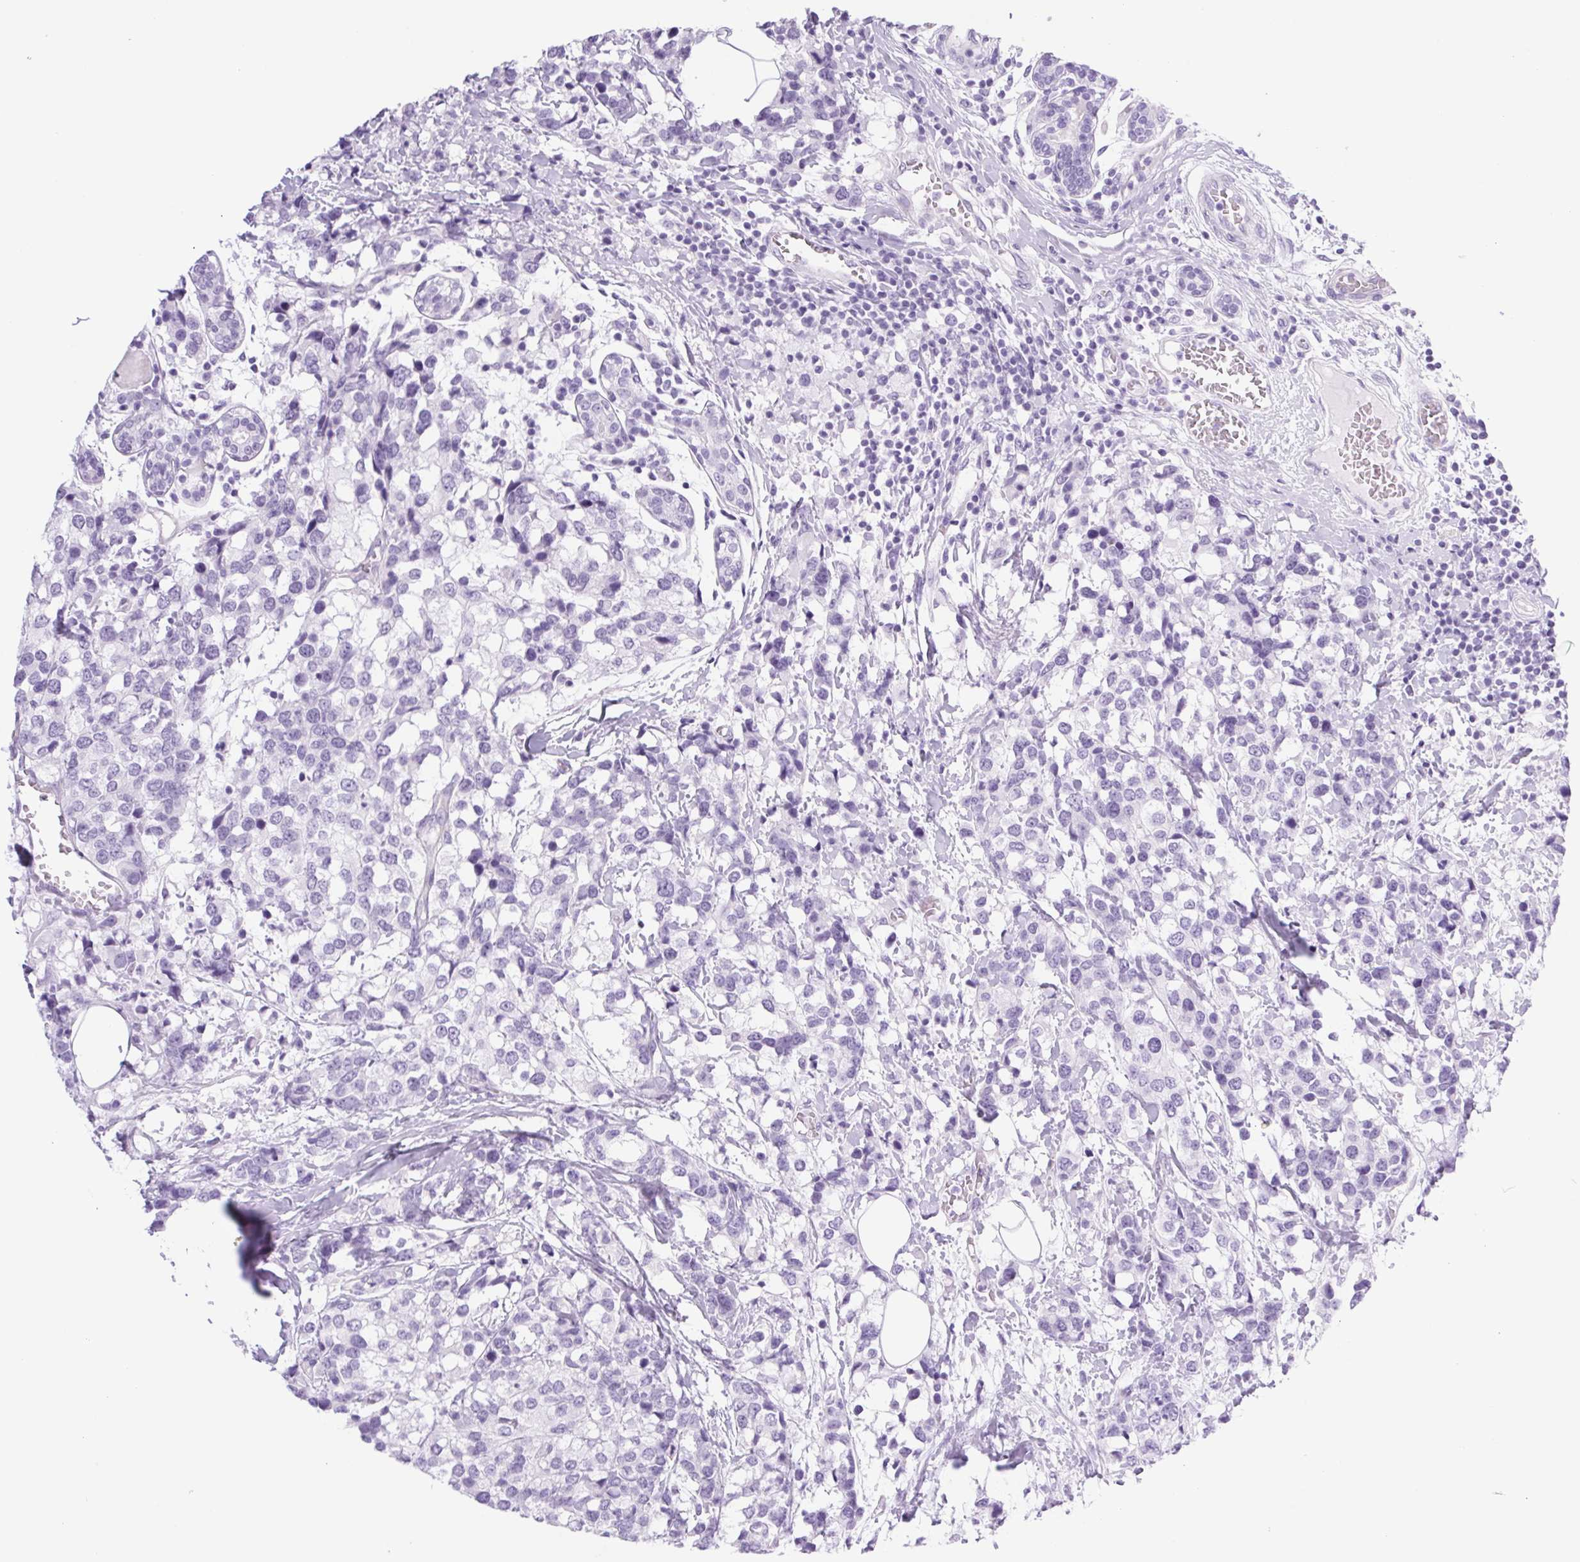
{"staining": {"intensity": "negative", "quantity": "none", "location": "none"}, "tissue": "breast cancer", "cell_type": "Tumor cells", "image_type": "cancer", "snomed": [{"axis": "morphology", "description": "Lobular carcinoma"}, {"axis": "topography", "description": "Breast"}], "caption": "The histopathology image reveals no significant expression in tumor cells of breast lobular carcinoma. (DAB (3,3'-diaminobenzidine) IHC with hematoxylin counter stain).", "gene": "SPACA5B", "patient": {"sex": "female", "age": 59}}